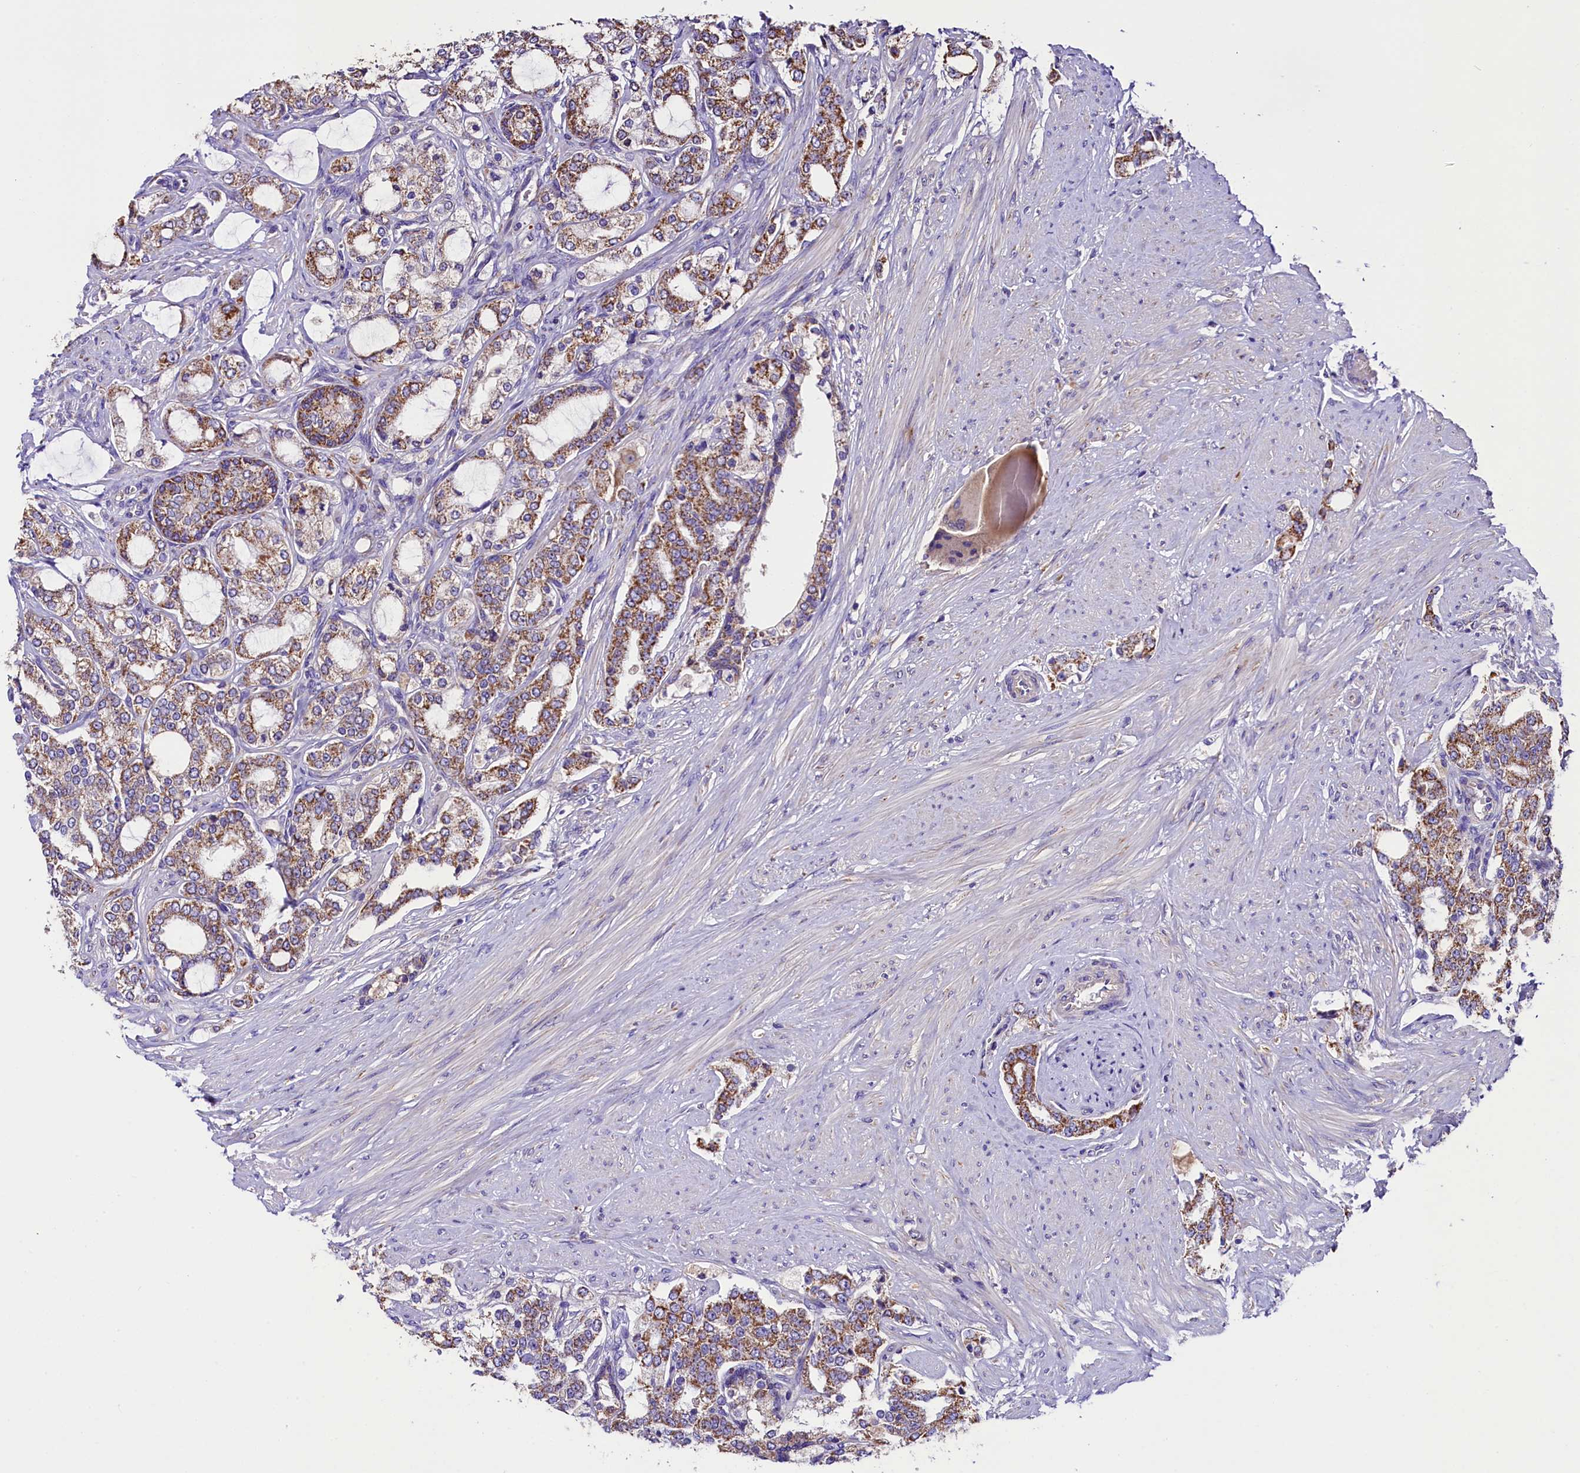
{"staining": {"intensity": "moderate", "quantity": ">75%", "location": "cytoplasmic/membranous"}, "tissue": "prostate cancer", "cell_type": "Tumor cells", "image_type": "cancer", "snomed": [{"axis": "morphology", "description": "Adenocarcinoma, High grade"}, {"axis": "topography", "description": "Prostate"}], "caption": "Protein staining reveals moderate cytoplasmic/membranous expression in about >75% of tumor cells in prostate cancer (high-grade adenocarcinoma).", "gene": "SIX5", "patient": {"sex": "male", "age": 64}}